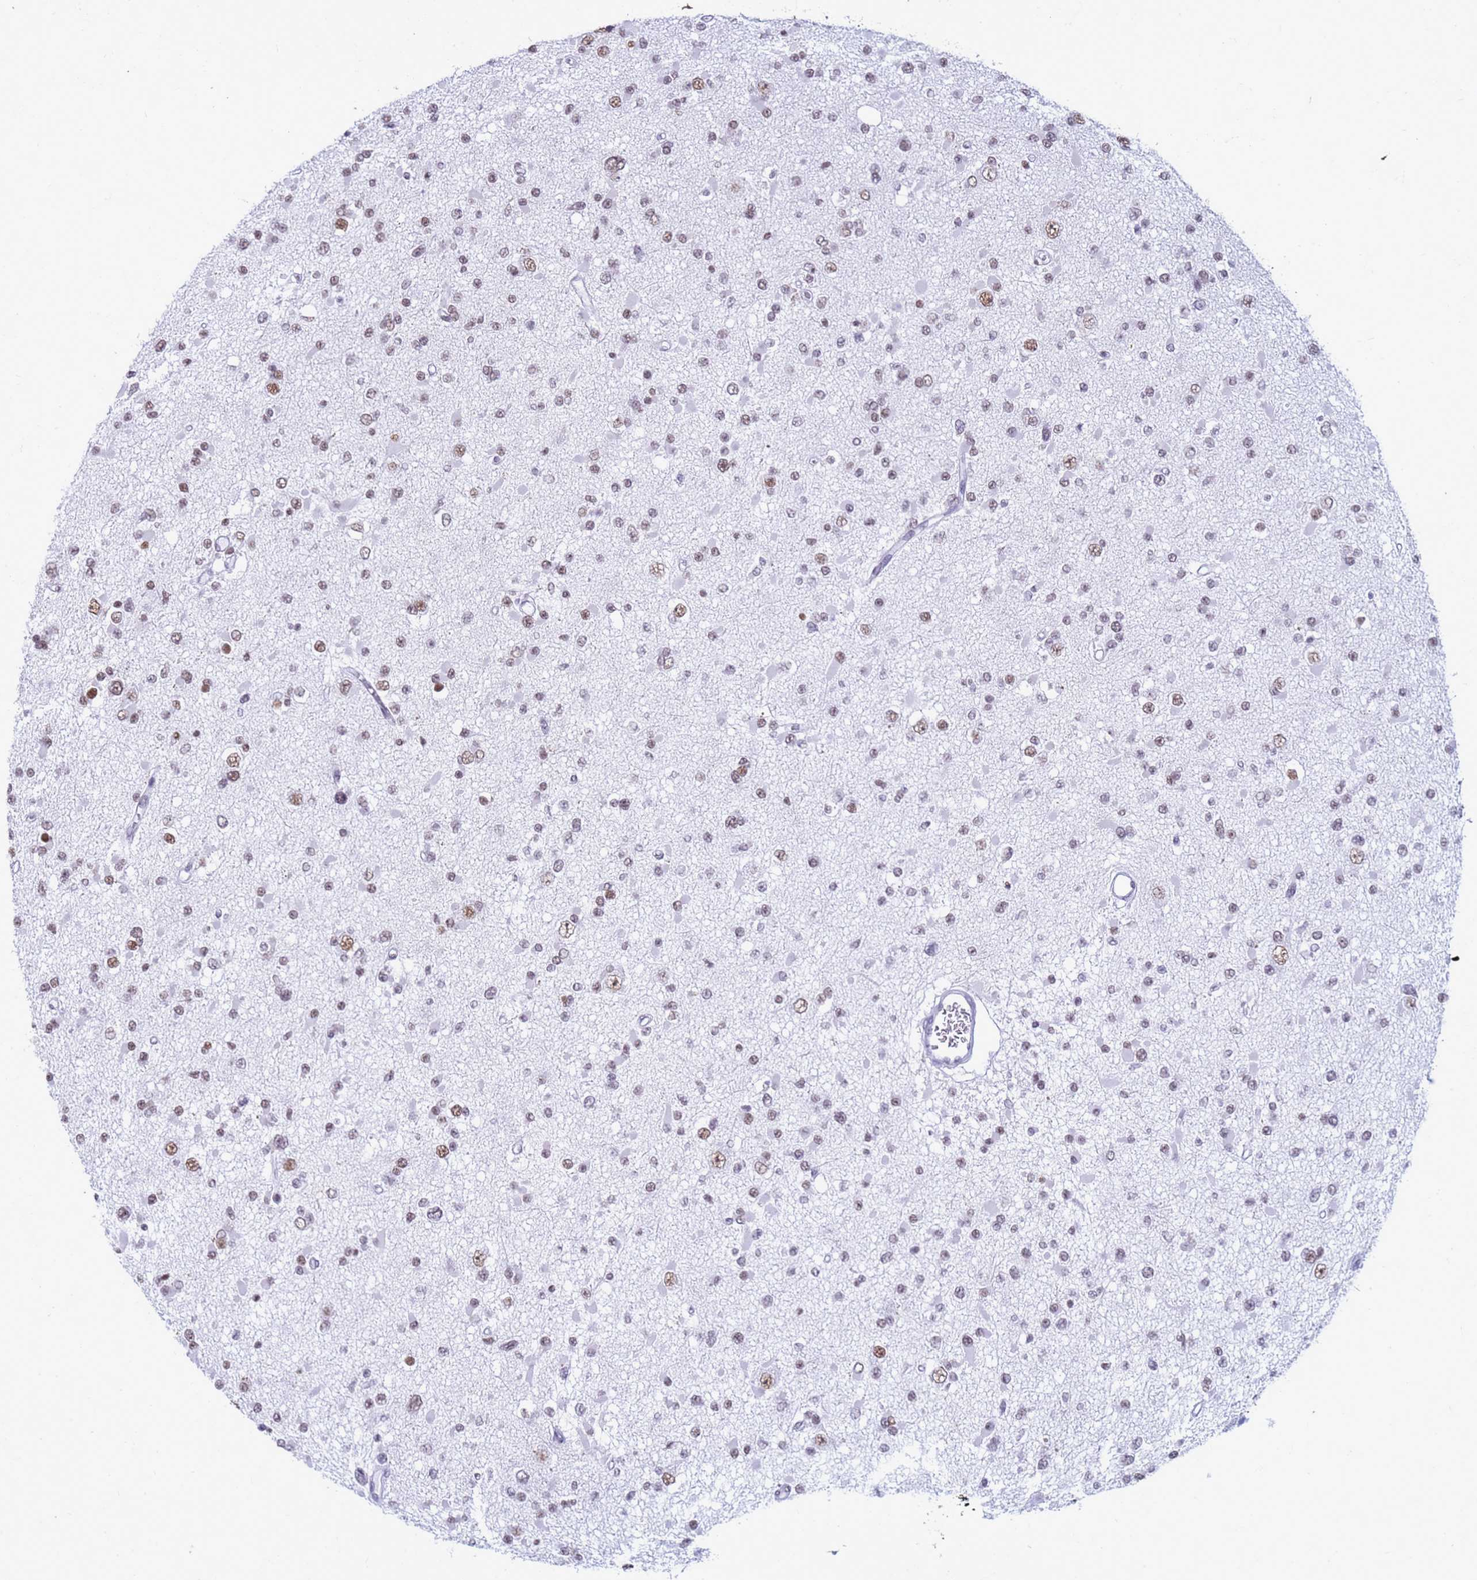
{"staining": {"intensity": "moderate", "quantity": "25%-75%", "location": "nuclear"}, "tissue": "glioma", "cell_type": "Tumor cells", "image_type": "cancer", "snomed": [{"axis": "morphology", "description": "Glioma, malignant, Low grade"}, {"axis": "topography", "description": "Brain"}], "caption": "This photomicrograph demonstrates immunohistochemistry staining of glioma, with medium moderate nuclear staining in about 25%-75% of tumor cells.", "gene": "FAM170B", "patient": {"sex": "female", "age": 22}}